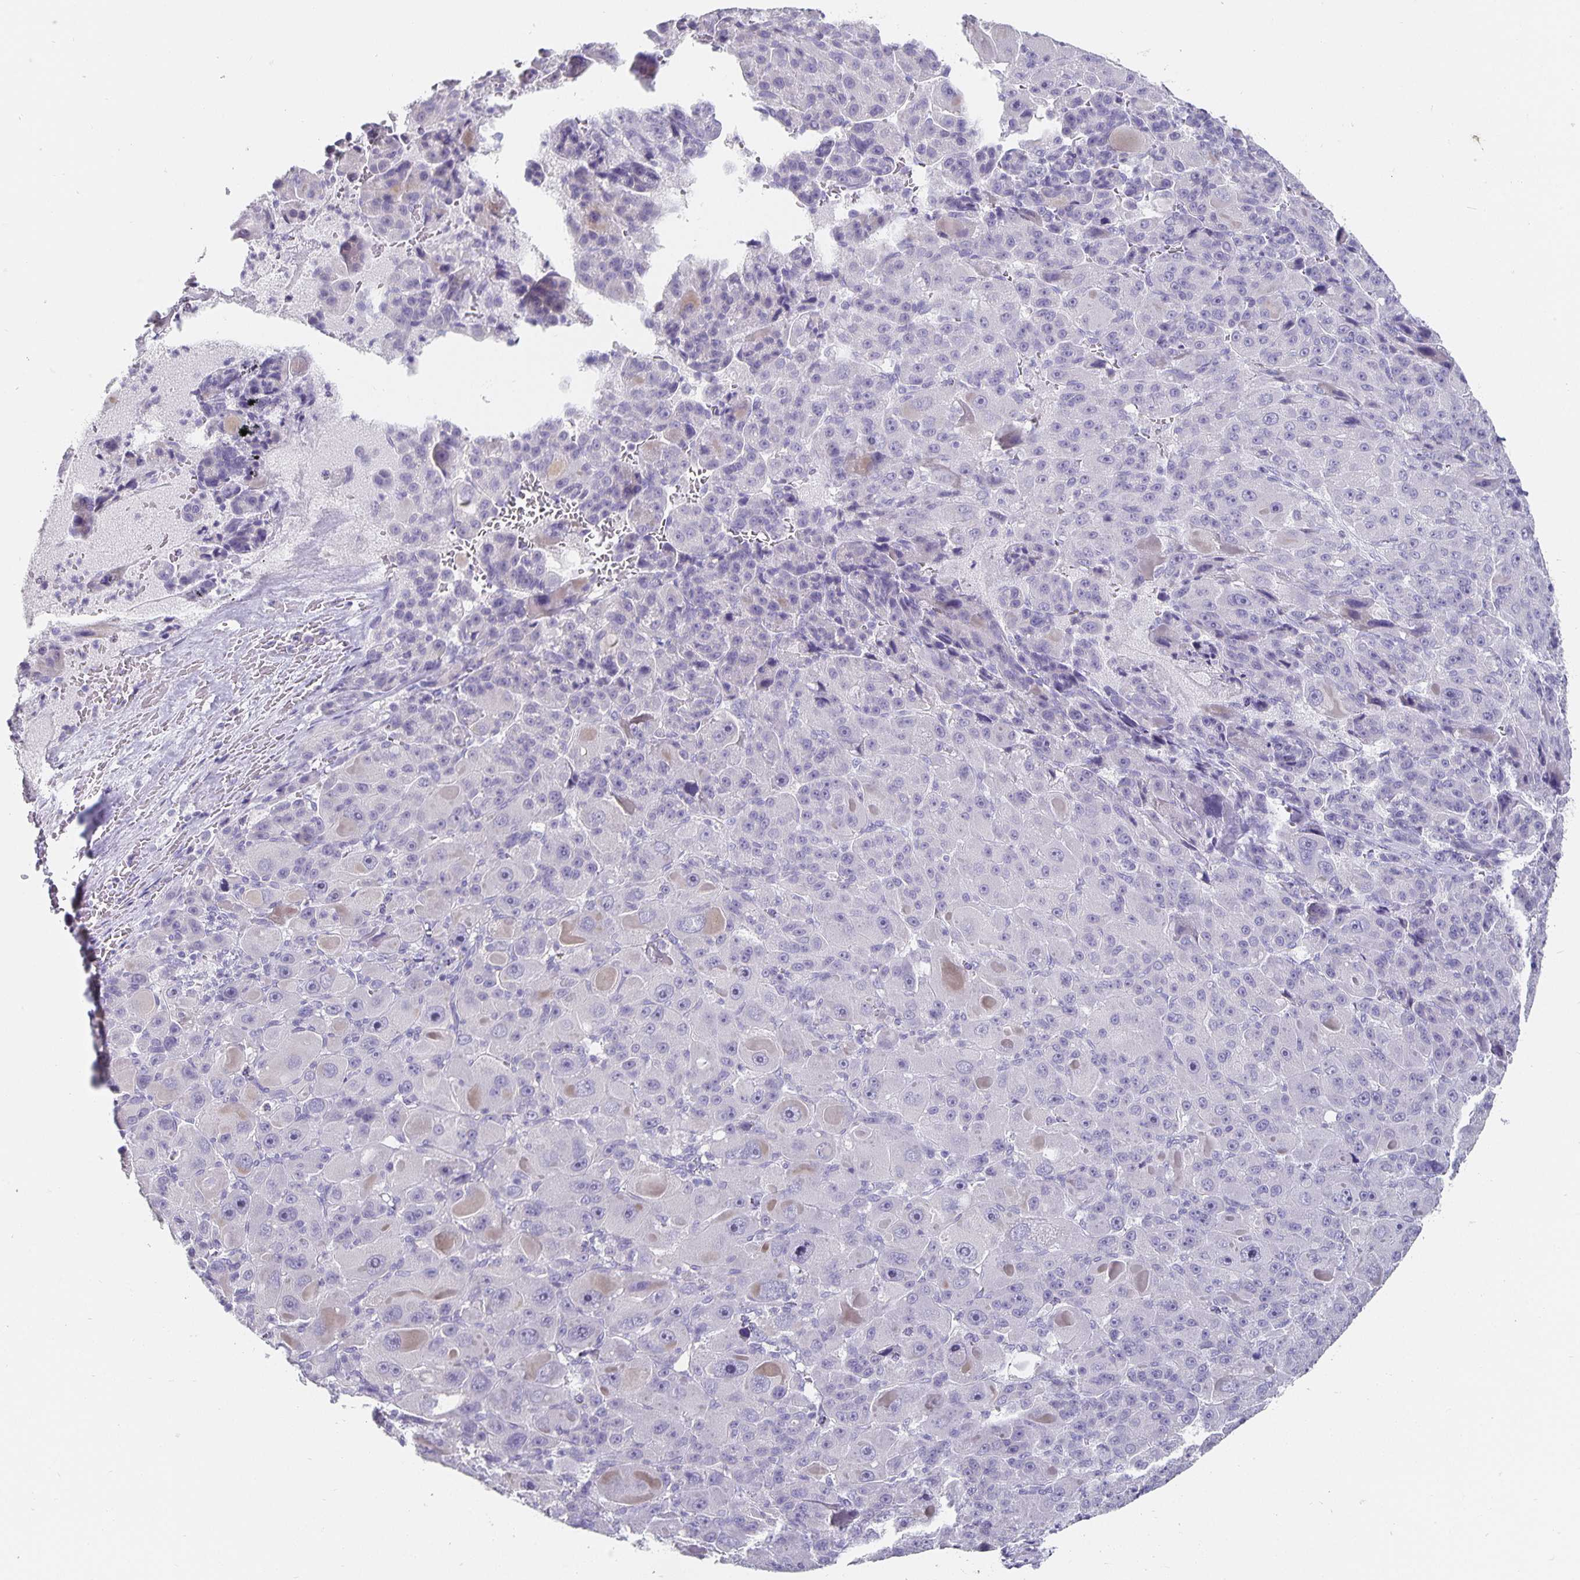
{"staining": {"intensity": "negative", "quantity": "none", "location": "none"}, "tissue": "liver cancer", "cell_type": "Tumor cells", "image_type": "cancer", "snomed": [{"axis": "morphology", "description": "Carcinoma, Hepatocellular, NOS"}, {"axis": "topography", "description": "Liver"}], "caption": "A histopathology image of human liver hepatocellular carcinoma is negative for staining in tumor cells.", "gene": "CHGA", "patient": {"sex": "male", "age": 76}}